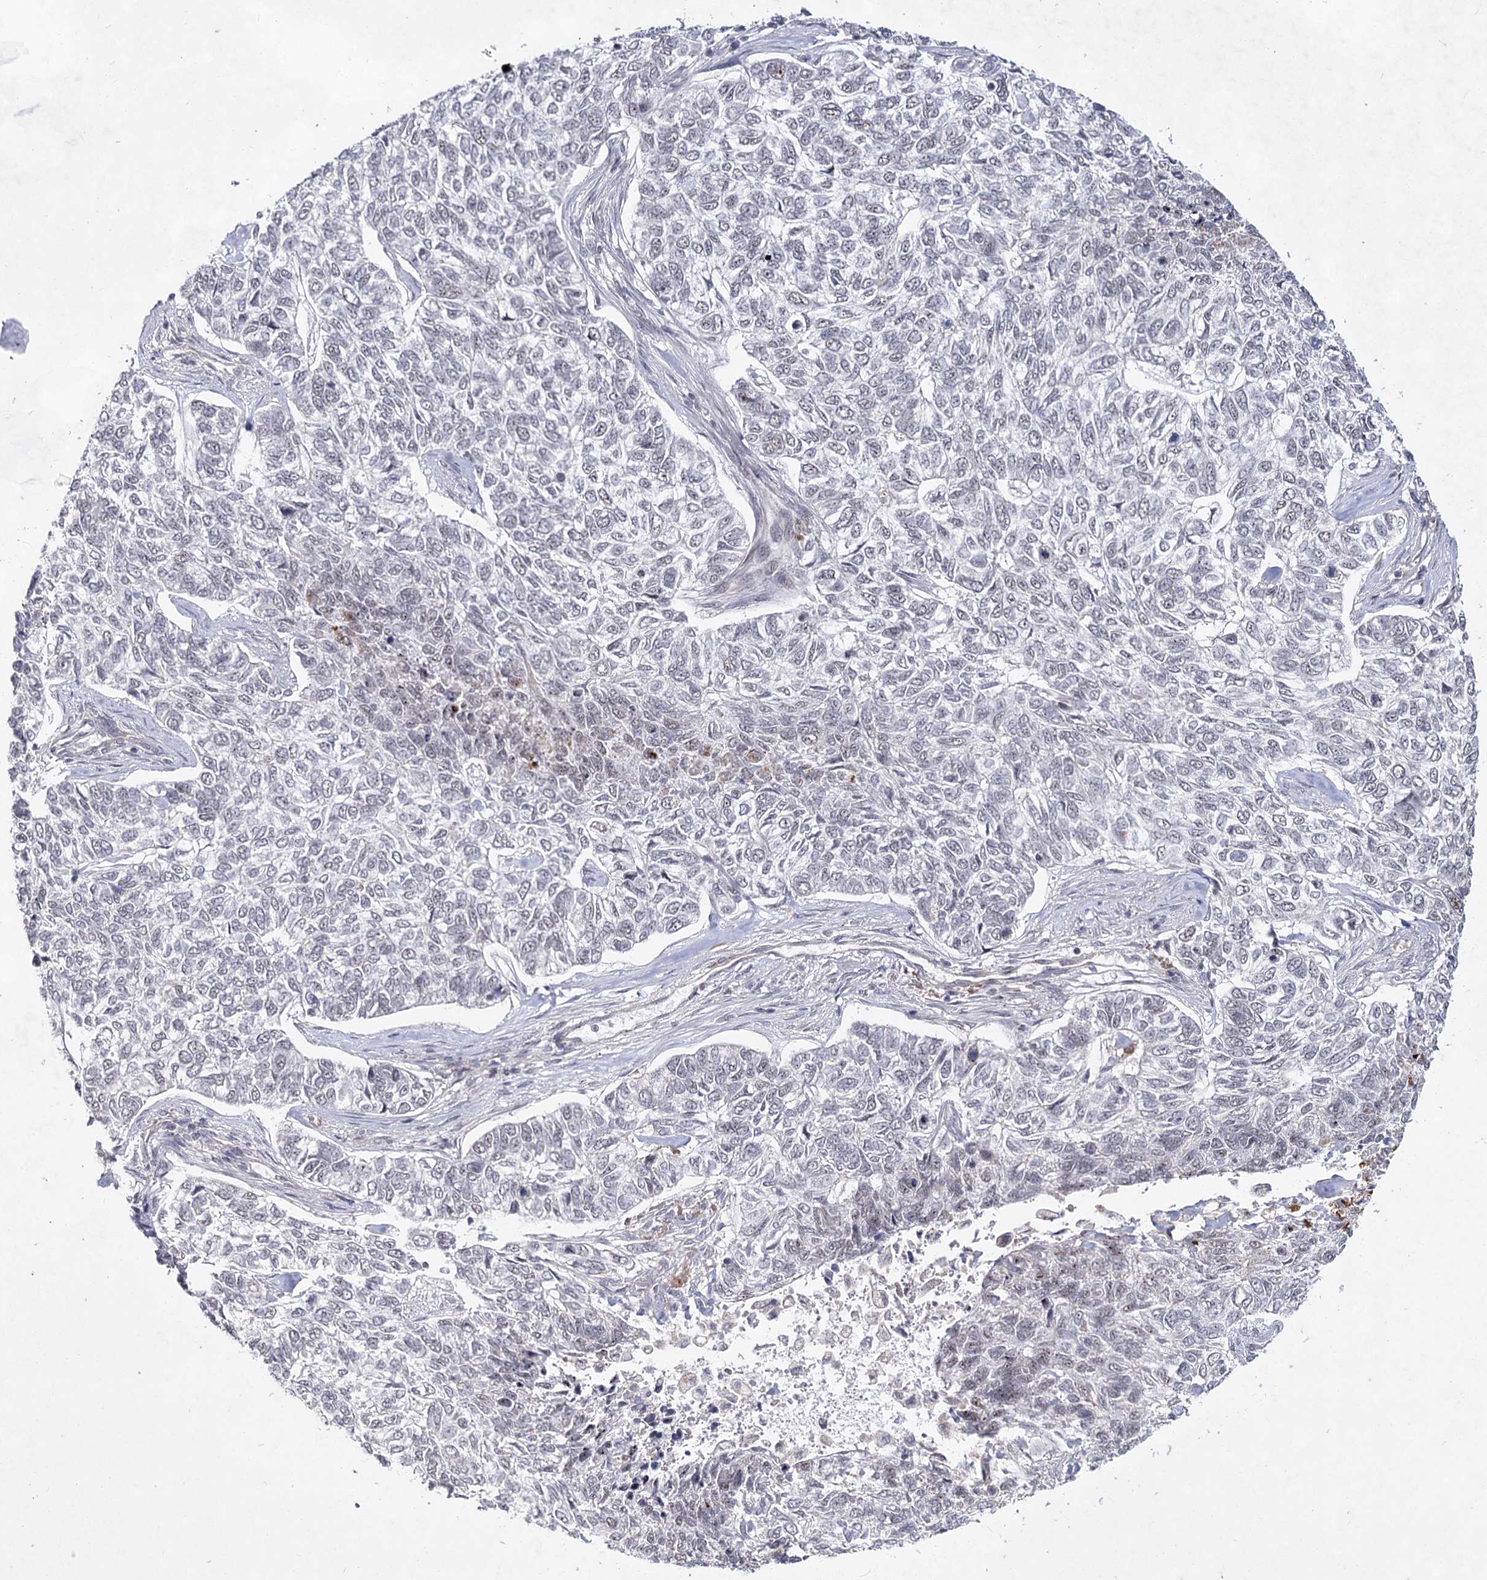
{"staining": {"intensity": "negative", "quantity": "none", "location": "none"}, "tissue": "skin cancer", "cell_type": "Tumor cells", "image_type": "cancer", "snomed": [{"axis": "morphology", "description": "Basal cell carcinoma"}, {"axis": "topography", "description": "Skin"}], "caption": "The IHC histopathology image has no significant staining in tumor cells of skin cancer tissue.", "gene": "ATL2", "patient": {"sex": "female", "age": 65}}